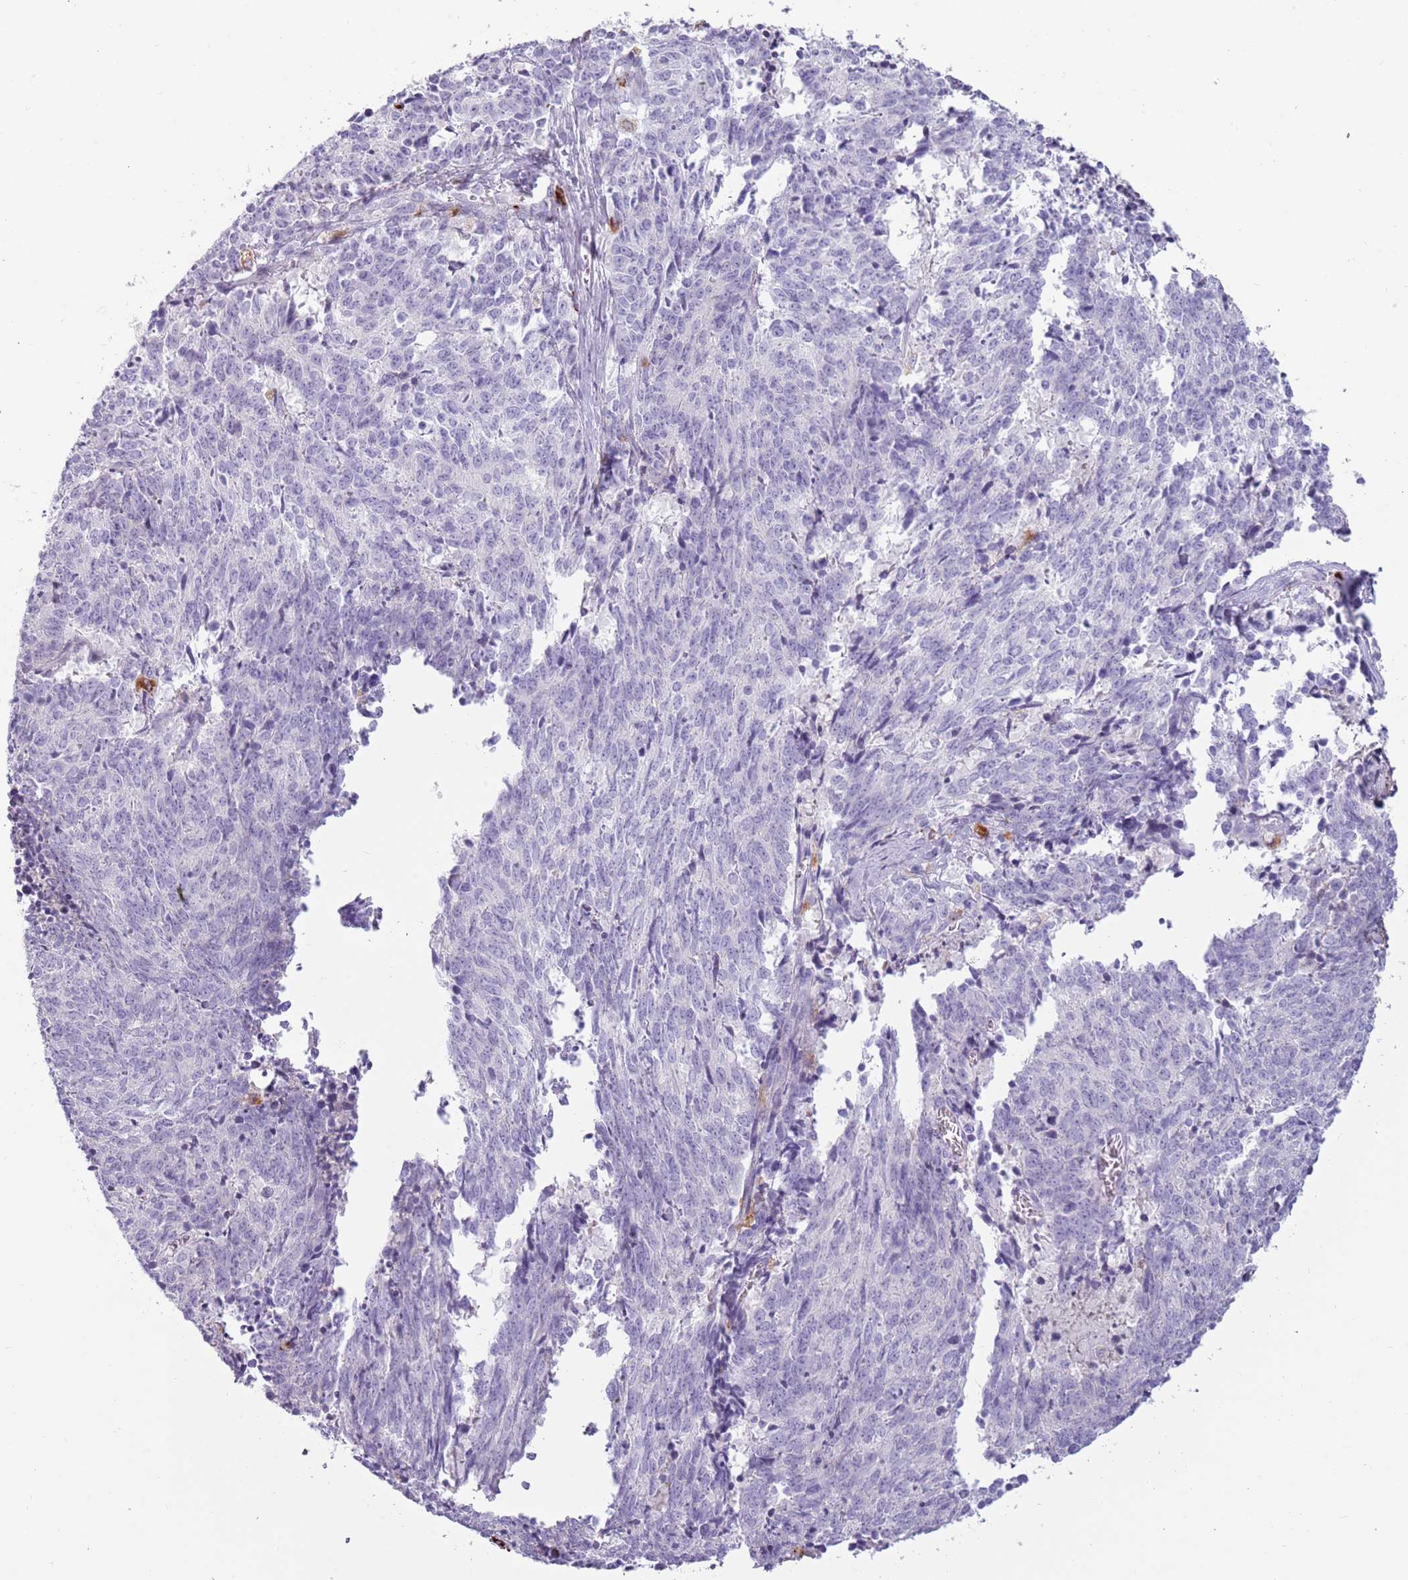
{"staining": {"intensity": "negative", "quantity": "none", "location": "none"}, "tissue": "cervical cancer", "cell_type": "Tumor cells", "image_type": "cancer", "snomed": [{"axis": "morphology", "description": "Squamous cell carcinoma, NOS"}, {"axis": "topography", "description": "Cervix"}], "caption": "Tumor cells are negative for brown protein staining in cervical cancer (squamous cell carcinoma). The staining is performed using DAB brown chromogen with nuclei counter-stained in using hematoxylin.", "gene": "NWD2", "patient": {"sex": "female", "age": 29}}